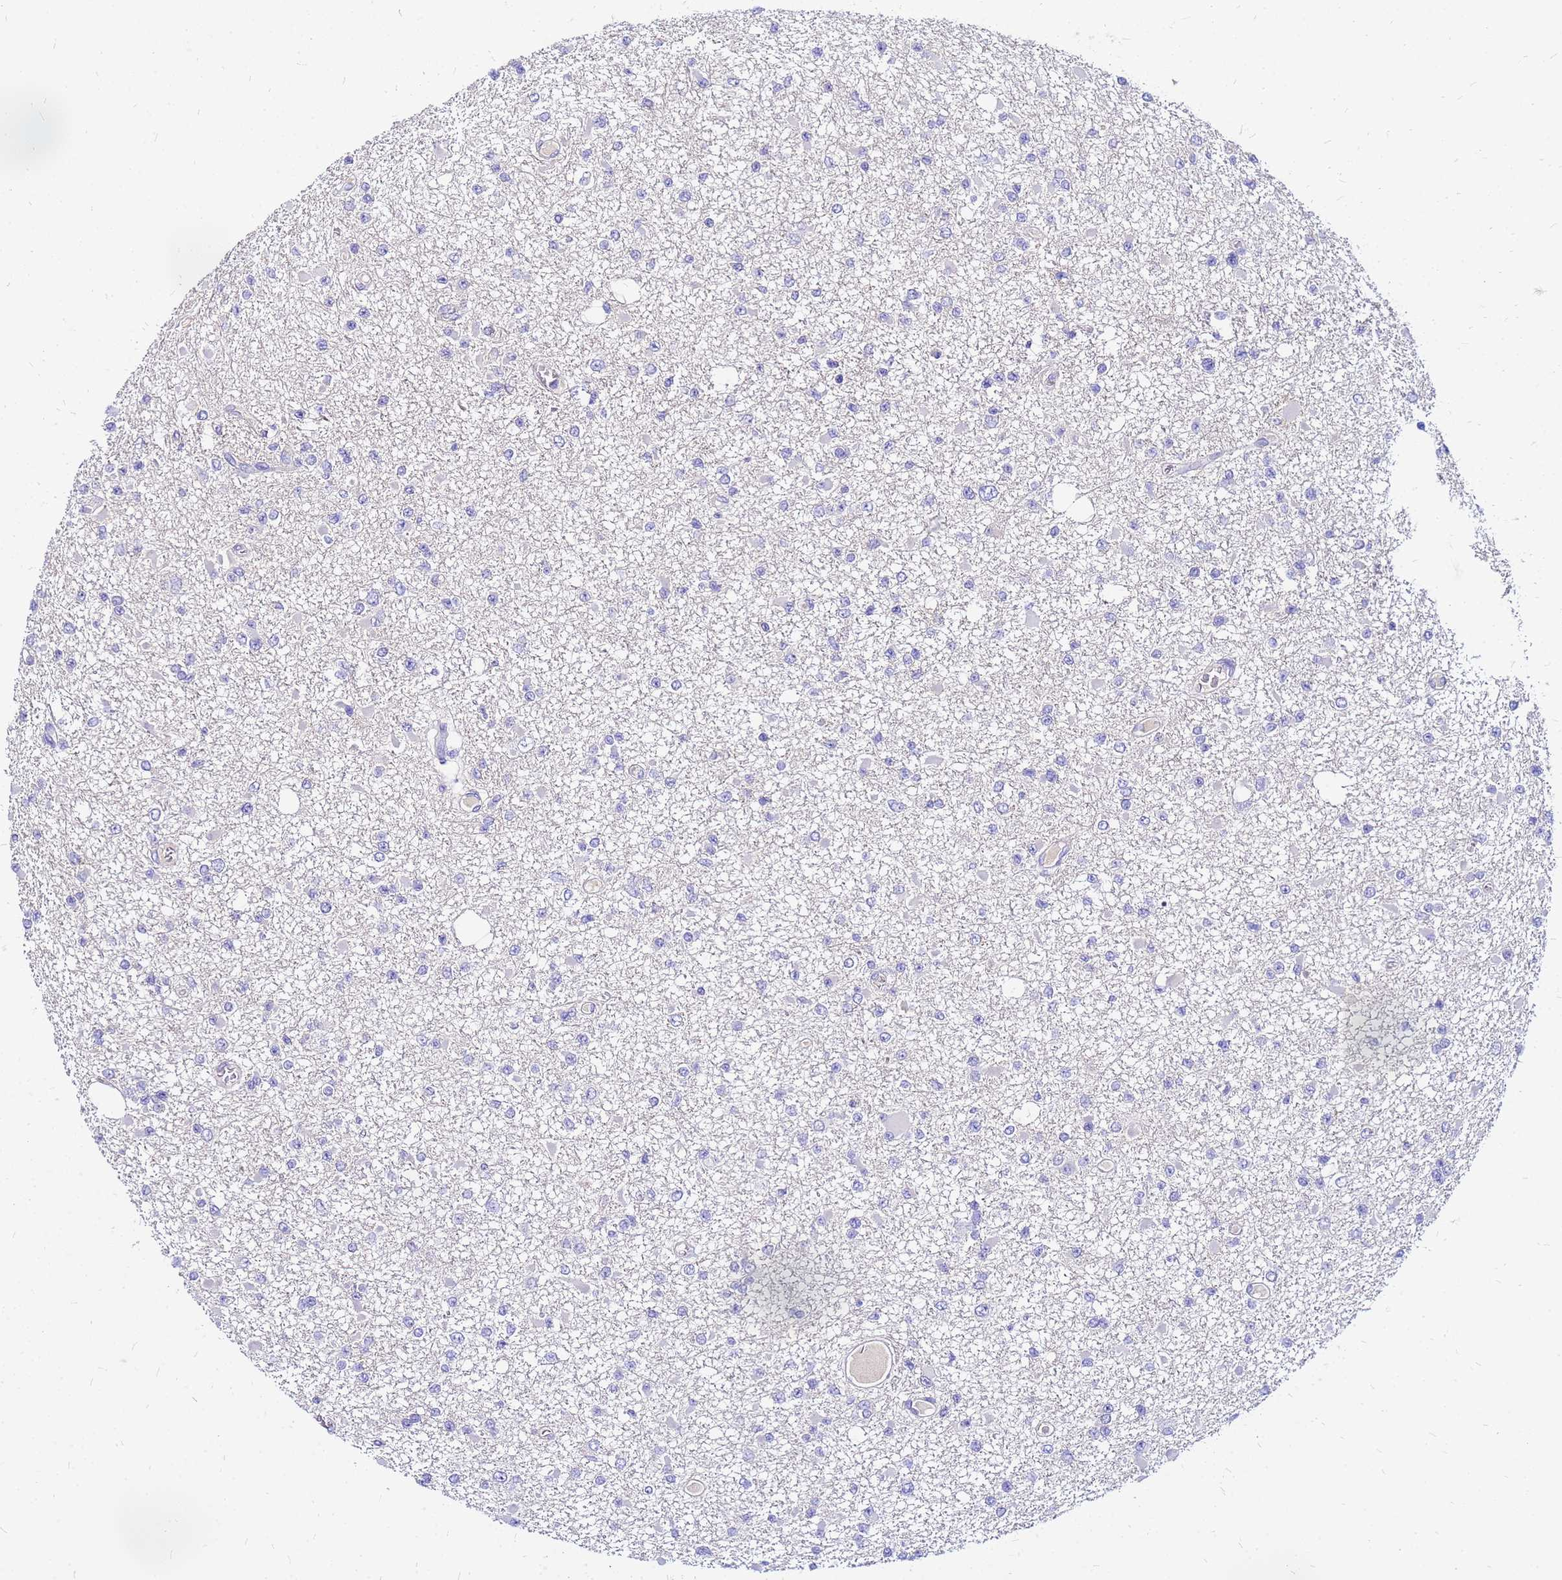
{"staining": {"intensity": "negative", "quantity": "none", "location": "none"}, "tissue": "glioma", "cell_type": "Tumor cells", "image_type": "cancer", "snomed": [{"axis": "morphology", "description": "Glioma, malignant, Low grade"}, {"axis": "topography", "description": "Brain"}], "caption": "Tumor cells are negative for brown protein staining in malignant glioma (low-grade).", "gene": "ARHGEF5", "patient": {"sex": "female", "age": 22}}